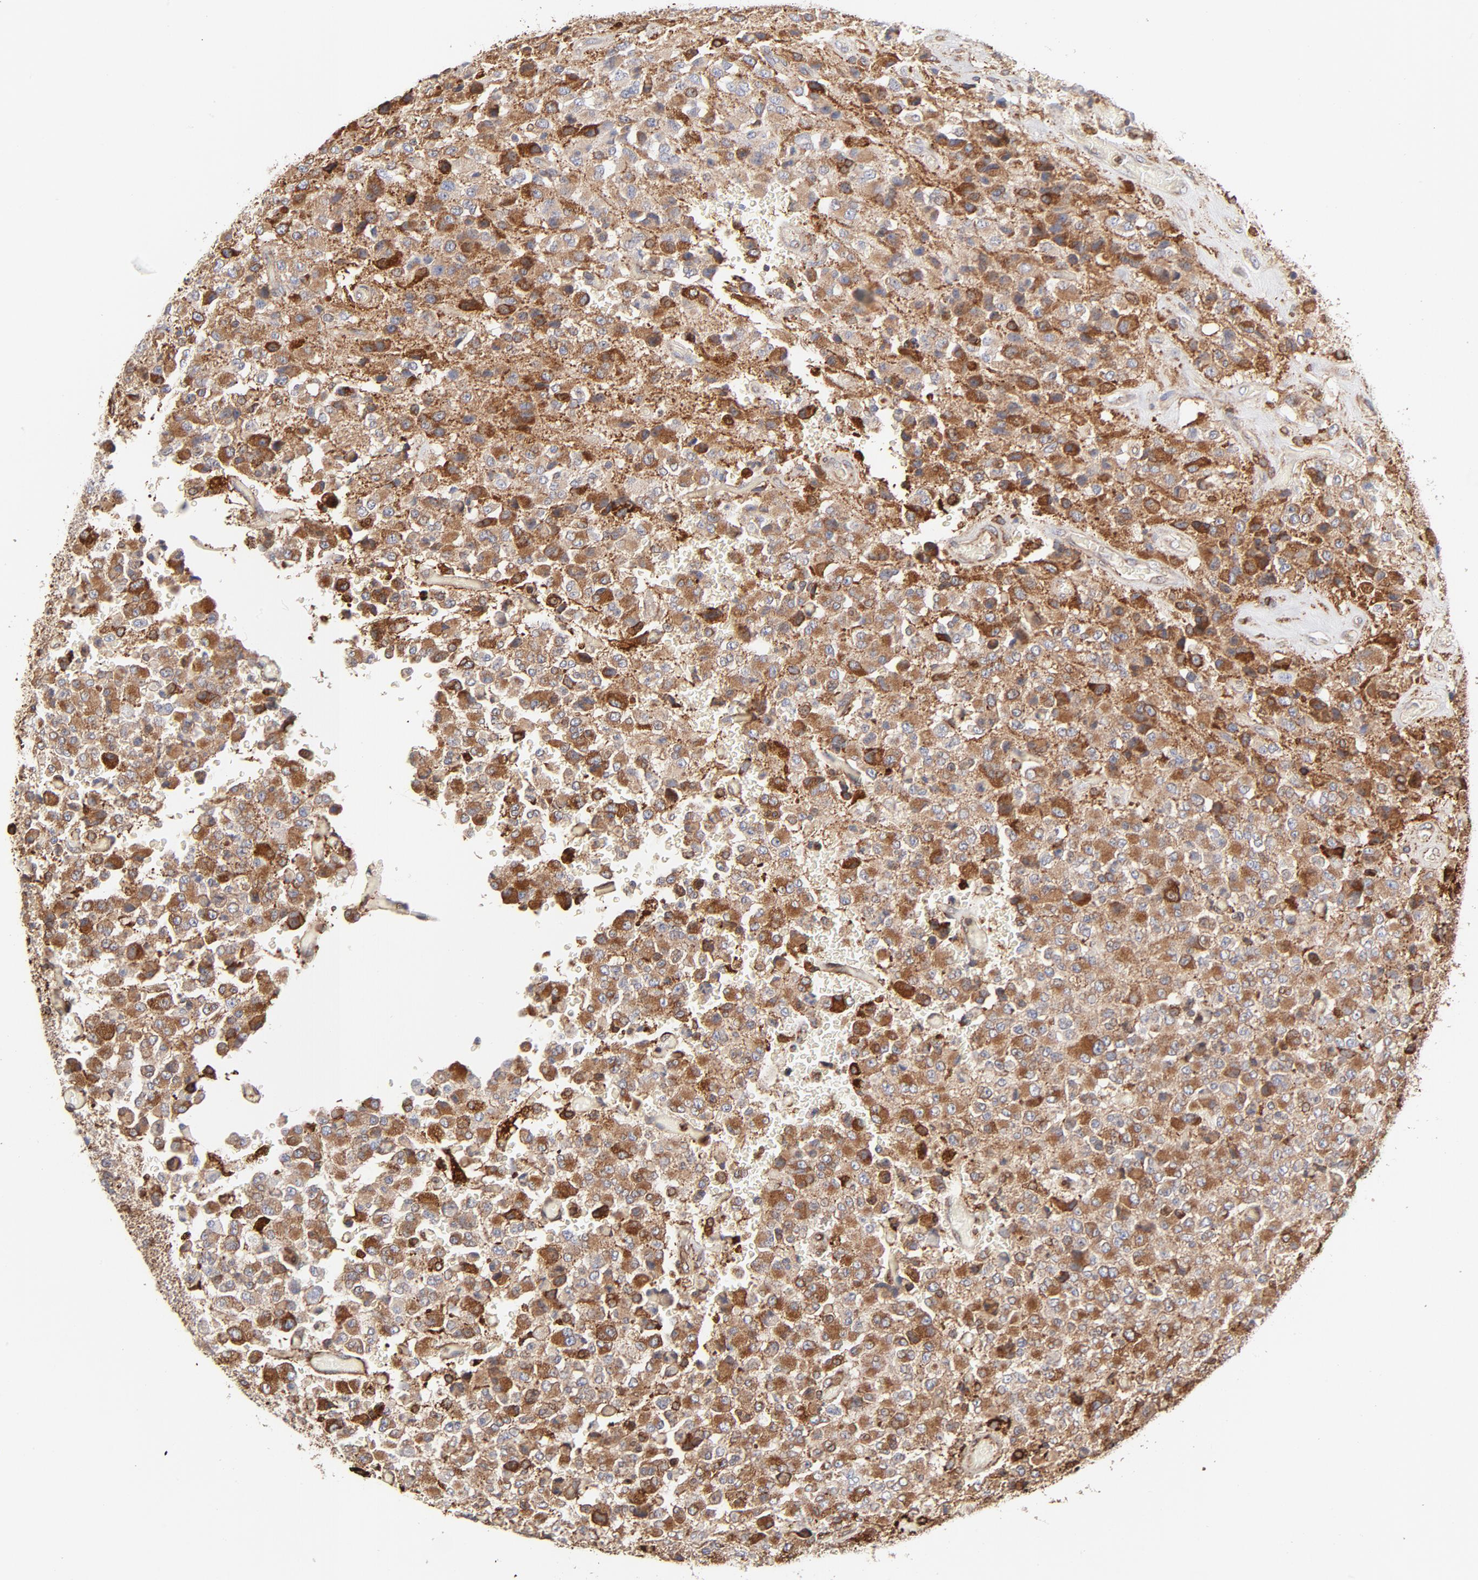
{"staining": {"intensity": "strong", "quantity": ">75%", "location": "cytoplasmic/membranous"}, "tissue": "glioma", "cell_type": "Tumor cells", "image_type": "cancer", "snomed": [{"axis": "morphology", "description": "Glioma, malignant, High grade"}, {"axis": "topography", "description": "pancreas cauda"}], "caption": "Immunohistochemical staining of glioma exhibits high levels of strong cytoplasmic/membranous protein expression in about >75% of tumor cells.", "gene": "CANX", "patient": {"sex": "male", "age": 60}}